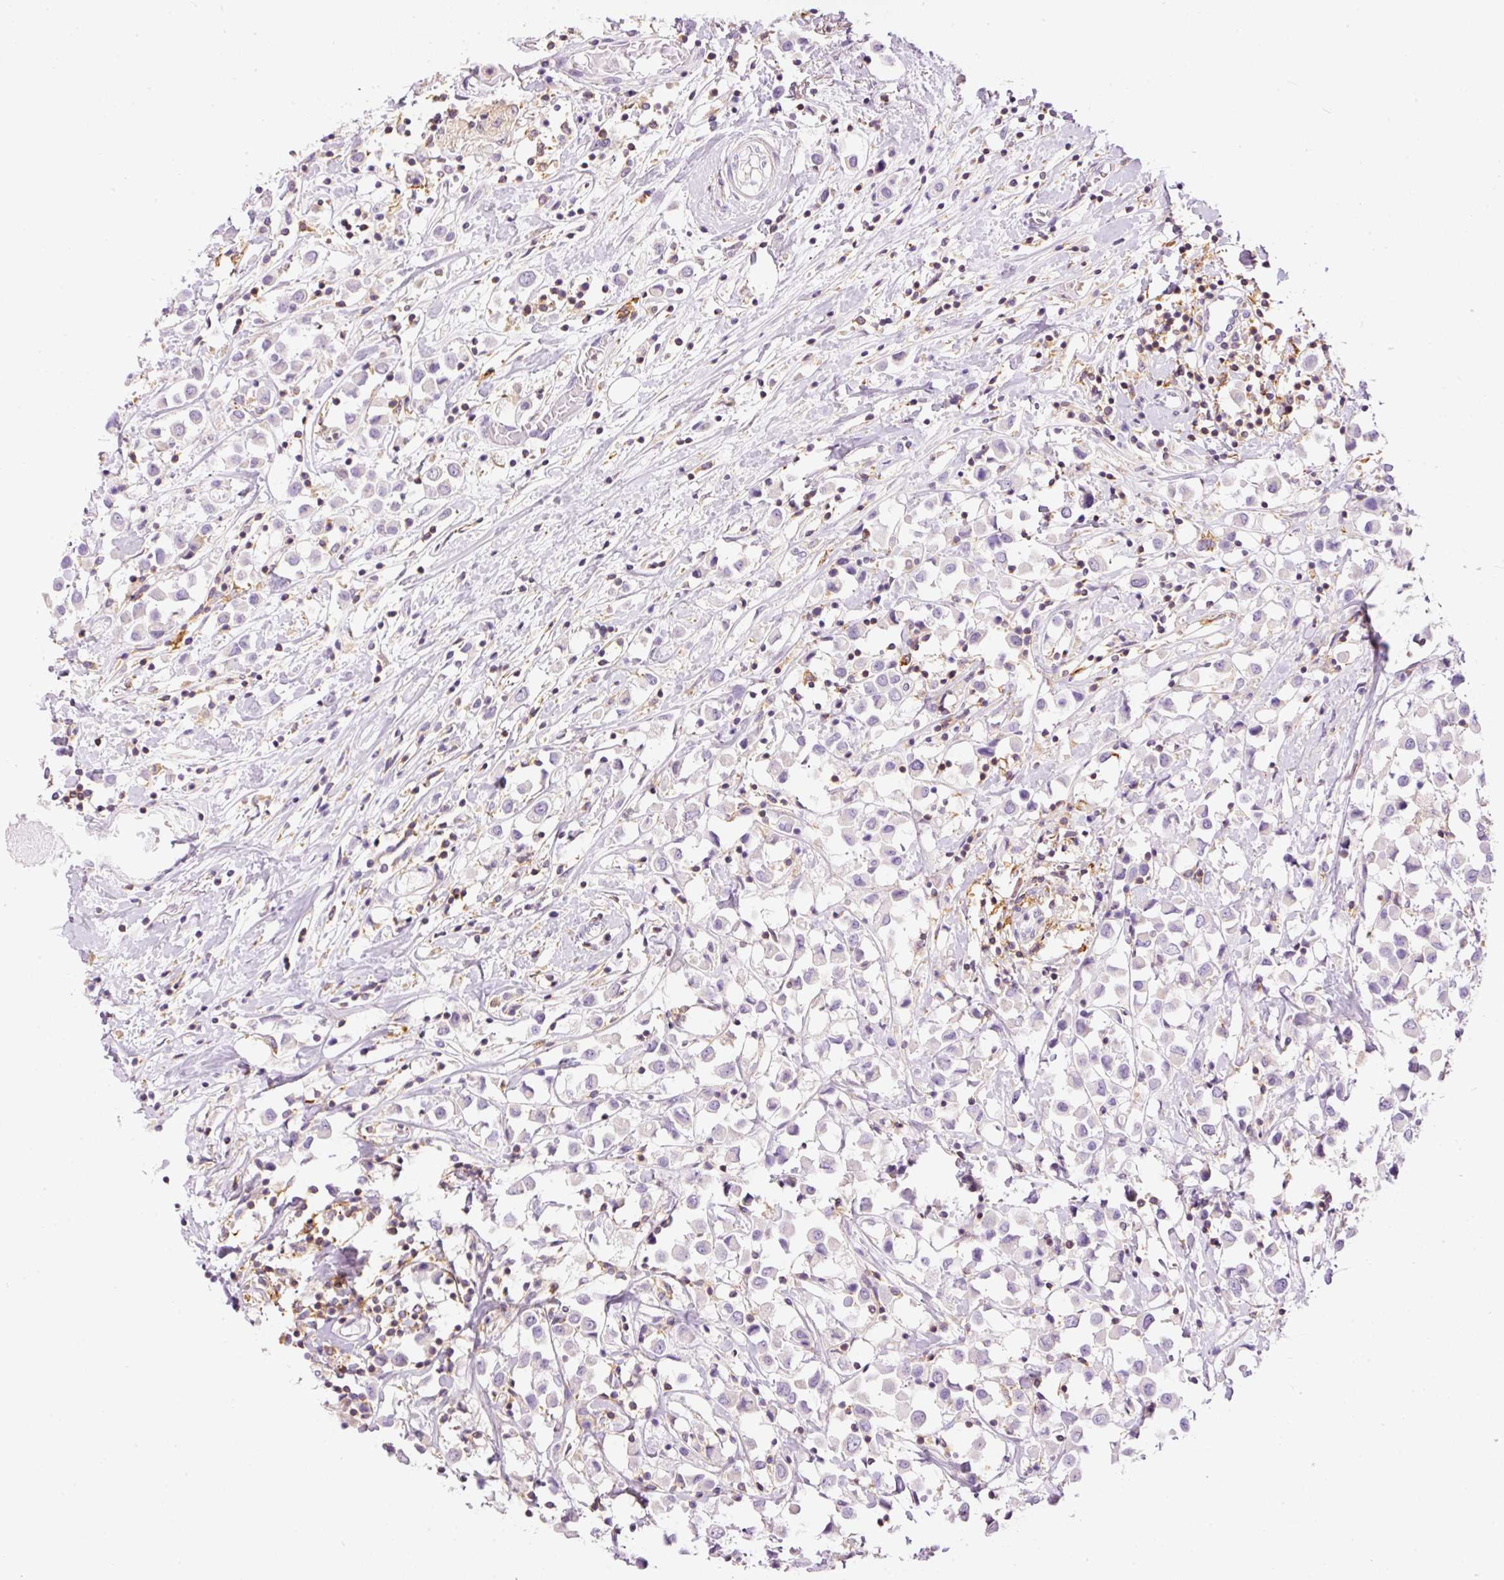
{"staining": {"intensity": "negative", "quantity": "none", "location": "none"}, "tissue": "breast cancer", "cell_type": "Tumor cells", "image_type": "cancer", "snomed": [{"axis": "morphology", "description": "Duct carcinoma"}, {"axis": "topography", "description": "Breast"}], "caption": "Immunohistochemistry histopathology image of neoplastic tissue: breast intraductal carcinoma stained with DAB (3,3'-diaminobenzidine) displays no significant protein positivity in tumor cells. Brightfield microscopy of immunohistochemistry (IHC) stained with DAB (3,3'-diaminobenzidine) (brown) and hematoxylin (blue), captured at high magnification.", "gene": "DOK6", "patient": {"sex": "female", "age": 61}}